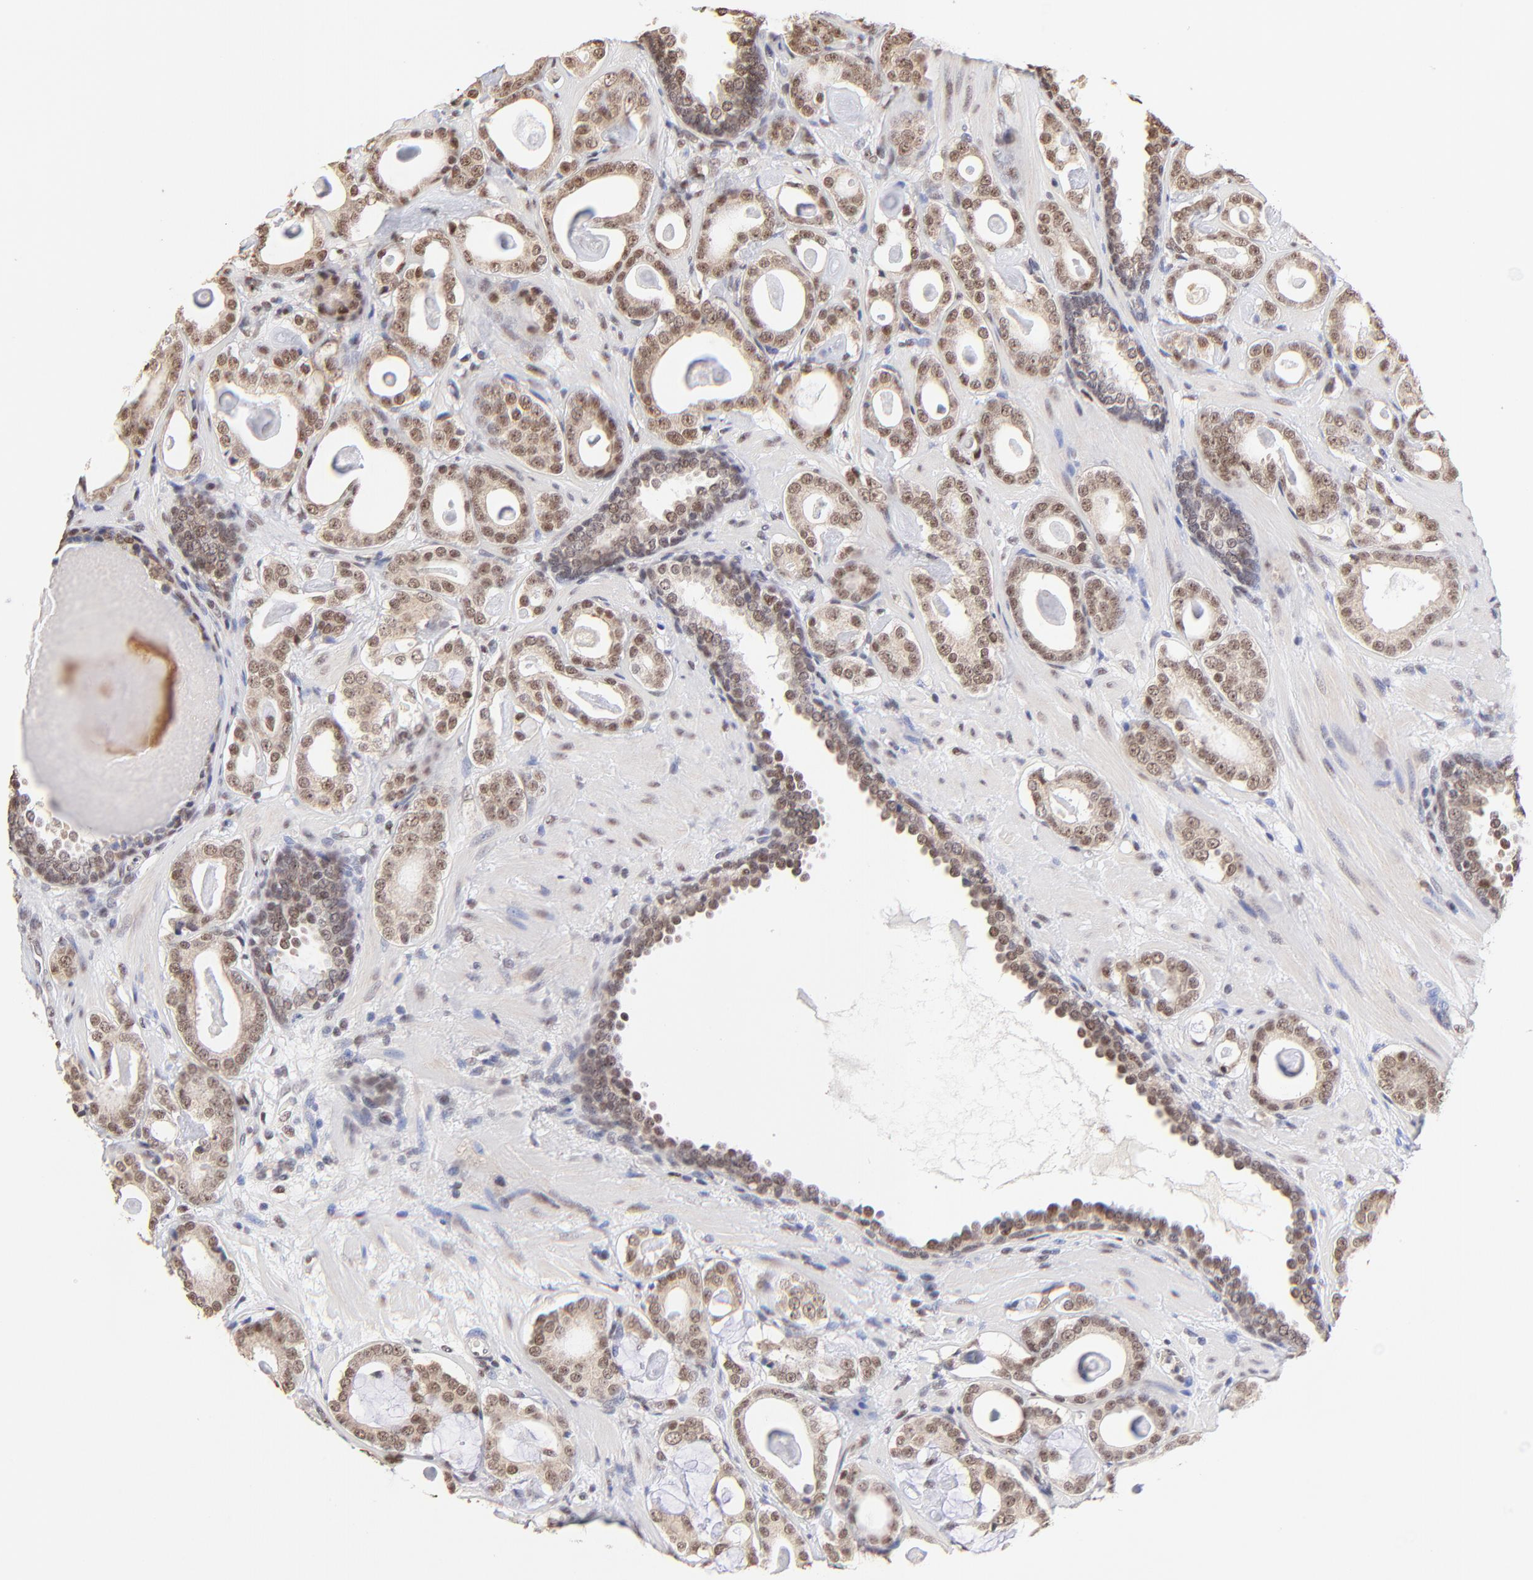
{"staining": {"intensity": "weak", "quantity": ">75%", "location": "cytoplasmic/membranous,nuclear"}, "tissue": "prostate cancer", "cell_type": "Tumor cells", "image_type": "cancer", "snomed": [{"axis": "morphology", "description": "Adenocarcinoma, Low grade"}, {"axis": "topography", "description": "Prostate"}], "caption": "Prostate adenocarcinoma (low-grade) stained with a brown dye reveals weak cytoplasmic/membranous and nuclear positive positivity in about >75% of tumor cells.", "gene": "ZNF670", "patient": {"sex": "male", "age": 57}}